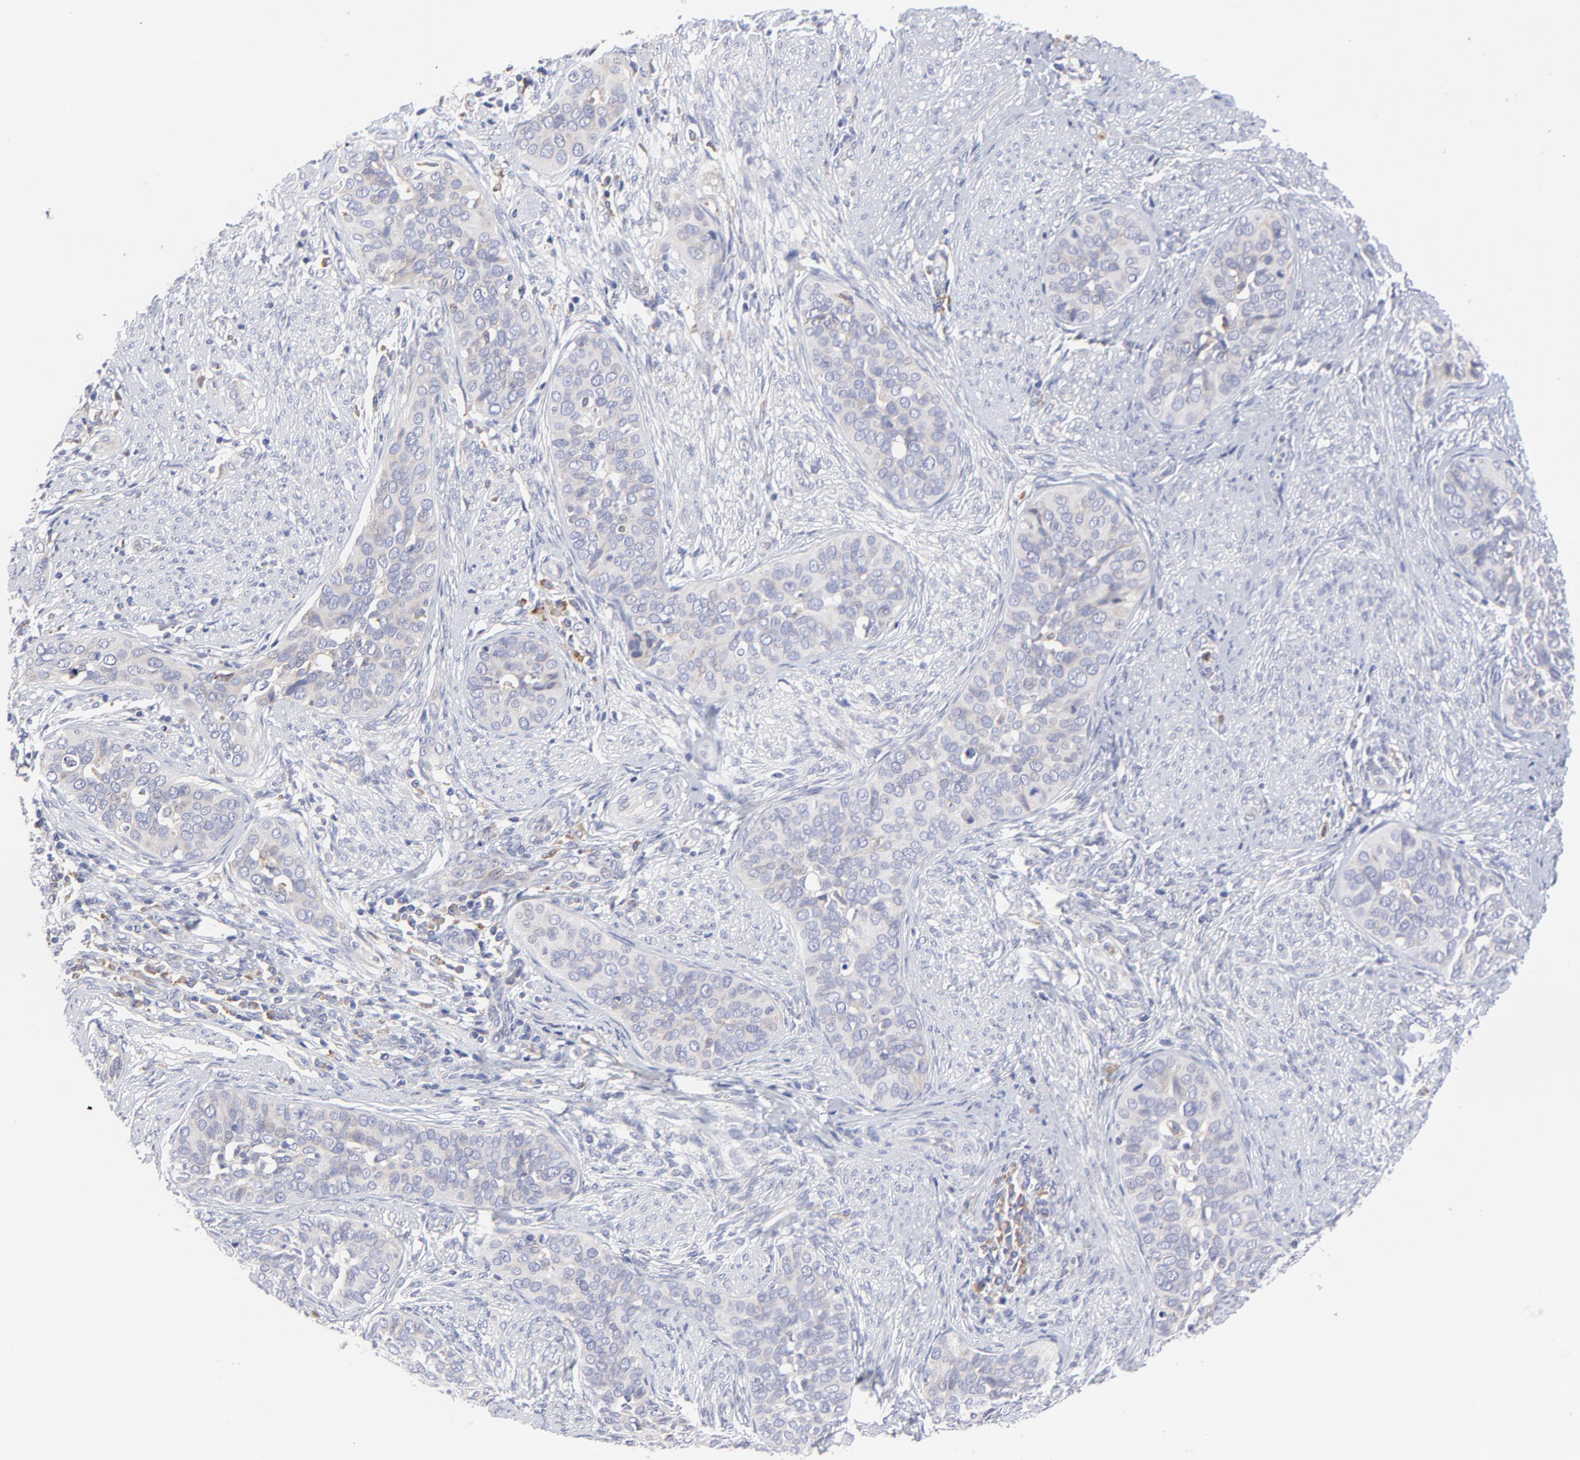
{"staining": {"intensity": "weak", "quantity": "<25%", "location": "cytoplasmic/membranous"}, "tissue": "cervical cancer", "cell_type": "Tumor cells", "image_type": "cancer", "snomed": [{"axis": "morphology", "description": "Squamous cell carcinoma, NOS"}, {"axis": "topography", "description": "Cervix"}], "caption": "An image of human cervical squamous cell carcinoma is negative for staining in tumor cells.", "gene": "MOSPD2", "patient": {"sex": "female", "age": 31}}